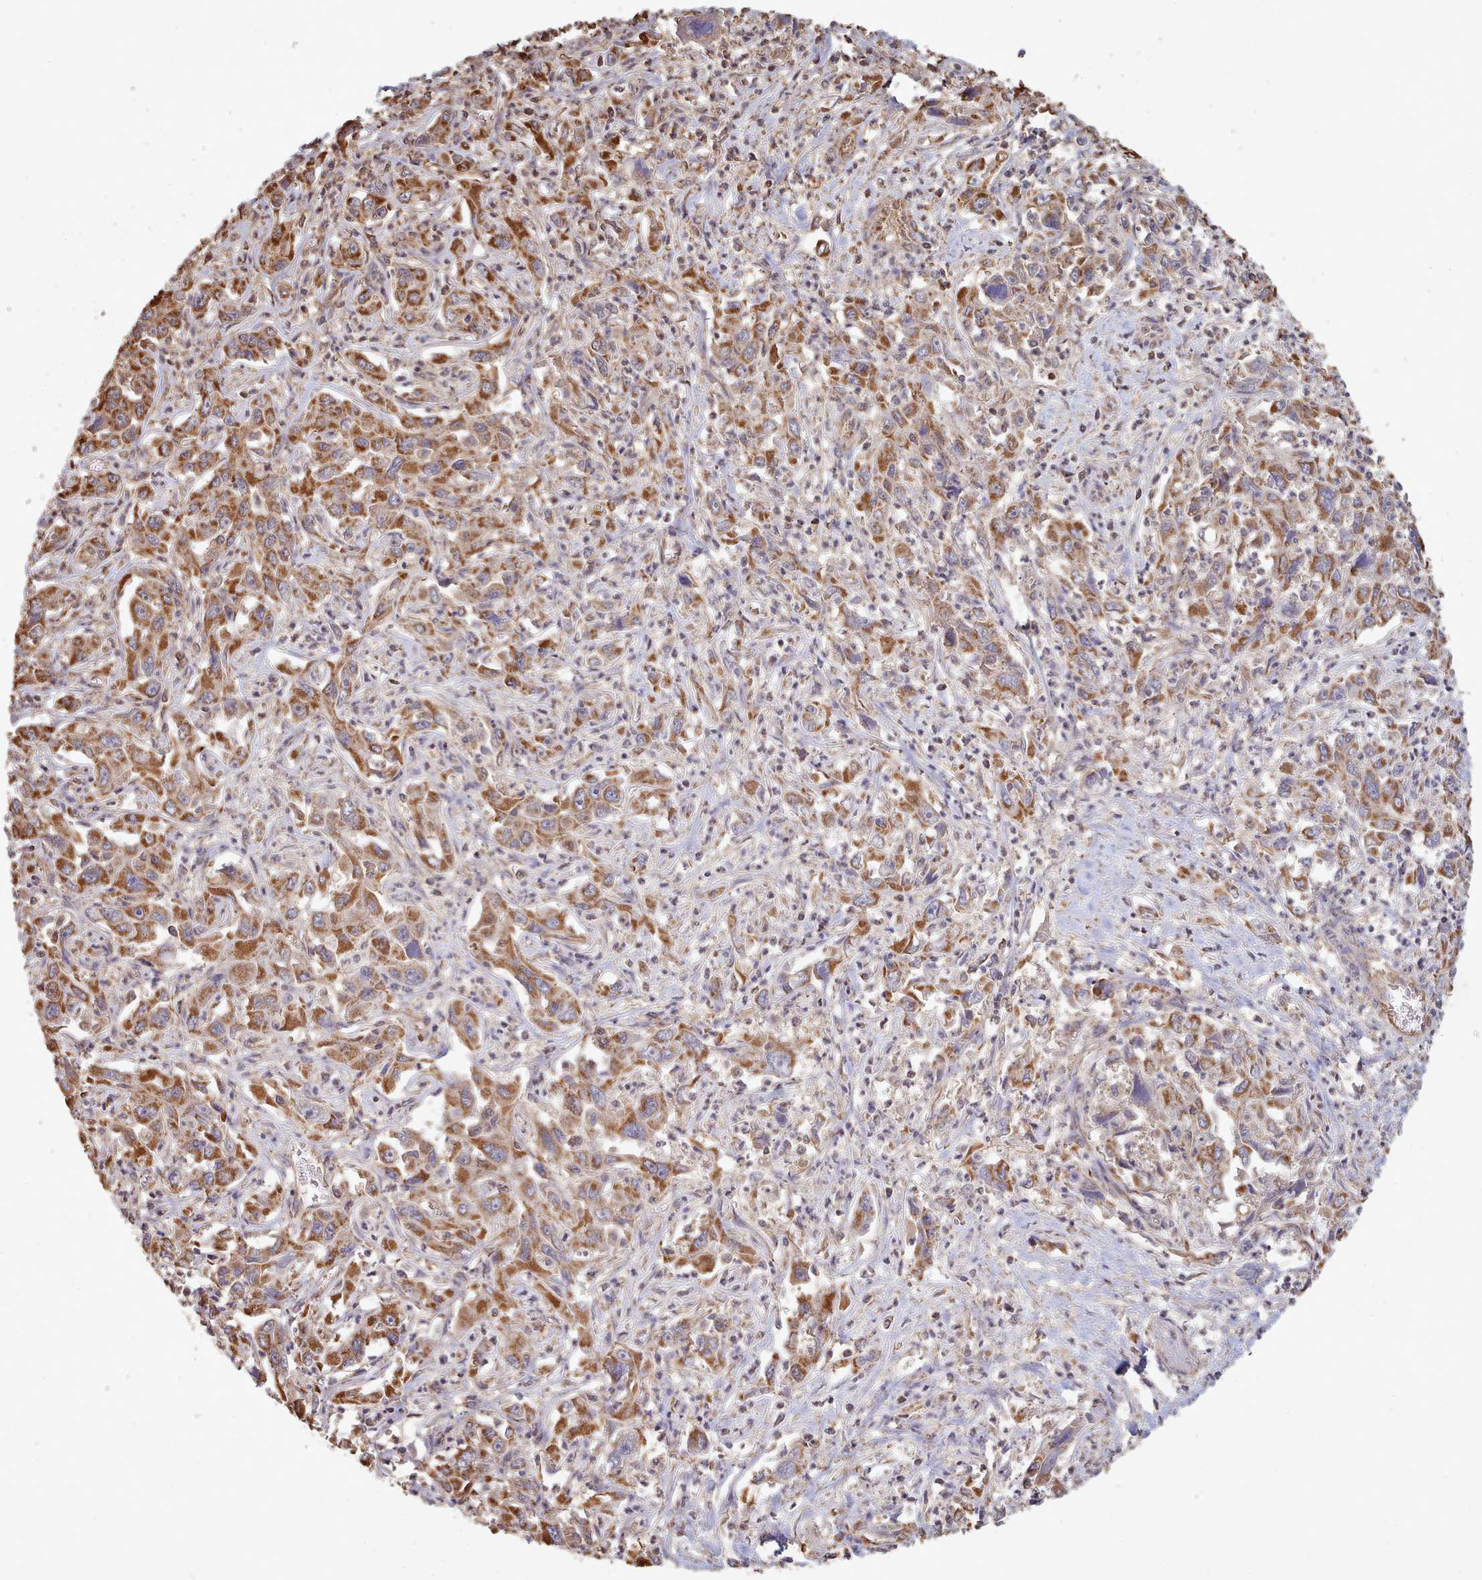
{"staining": {"intensity": "strong", "quantity": "25%-75%", "location": "cytoplasmic/membranous"}, "tissue": "liver cancer", "cell_type": "Tumor cells", "image_type": "cancer", "snomed": [{"axis": "morphology", "description": "Carcinoma, Hepatocellular, NOS"}, {"axis": "topography", "description": "Liver"}], "caption": "Immunohistochemical staining of human liver cancer (hepatocellular carcinoma) demonstrates strong cytoplasmic/membranous protein staining in about 25%-75% of tumor cells. The staining is performed using DAB (3,3'-diaminobenzidine) brown chromogen to label protein expression. The nuclei are counter-stained blue using hematoxylin.", "gene": "METRN", "patient": {"sex": "male", "age": 63}}